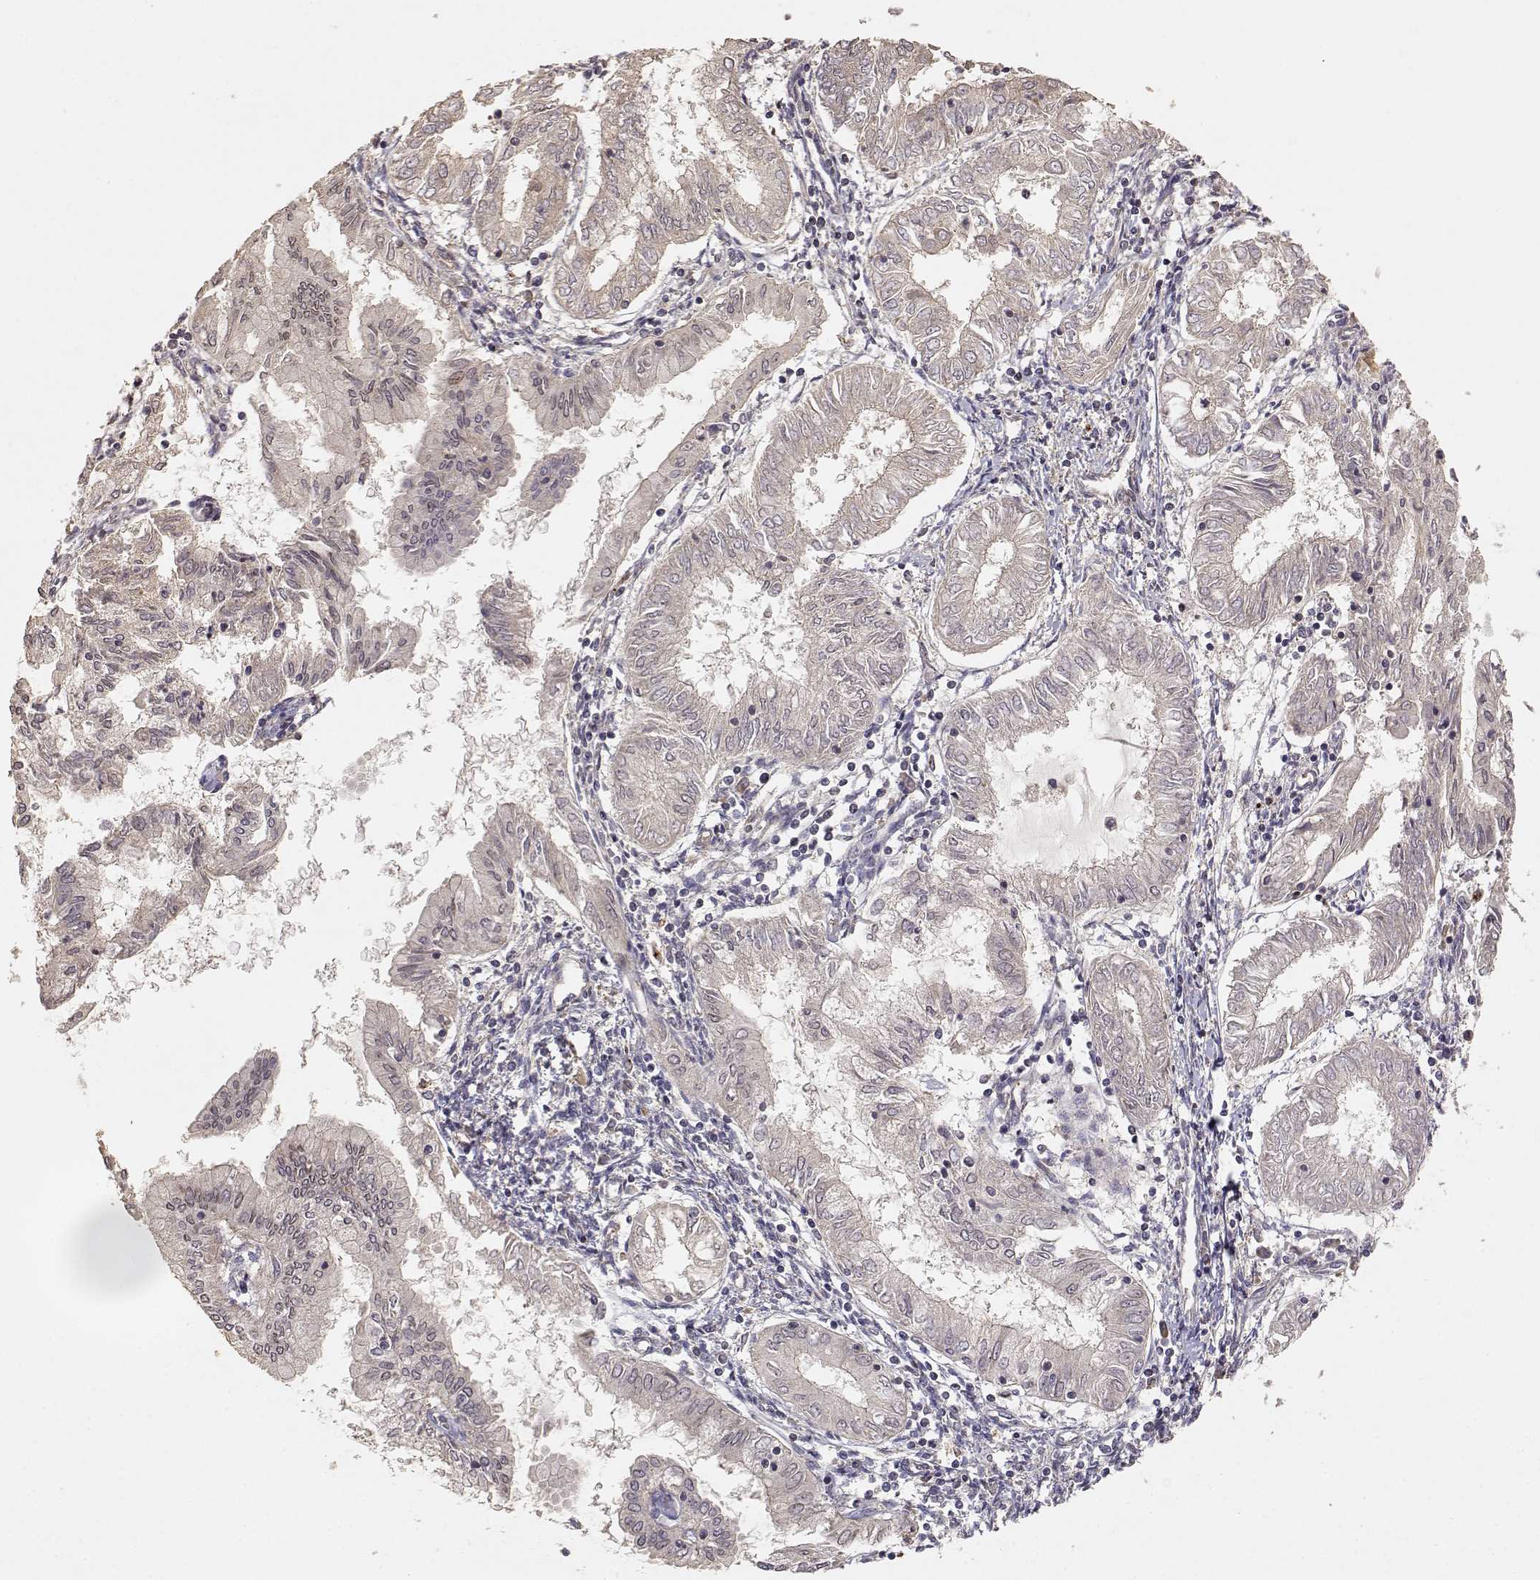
{"staining": {"intensity": "weak", "quantity": ">75%", "location": "cytoplasmic/membranous"}, "tissue": "endometrial cancer", "cell_type": "Tumor cells", "image_type": "cancer", "snomed": [{"axis": "morphology", "description": "Adenocarcinoma, NOS"}, {"axis": "topography", "description": "Endometrium"}], "caption": "Endometrial cancer stained with a brown dye reveals weak cytoplasmic/membranous positive positivity in about >75% of tumor cells.", "gene": "PICK1", "patient": {"sex": "female", "age": 68}}